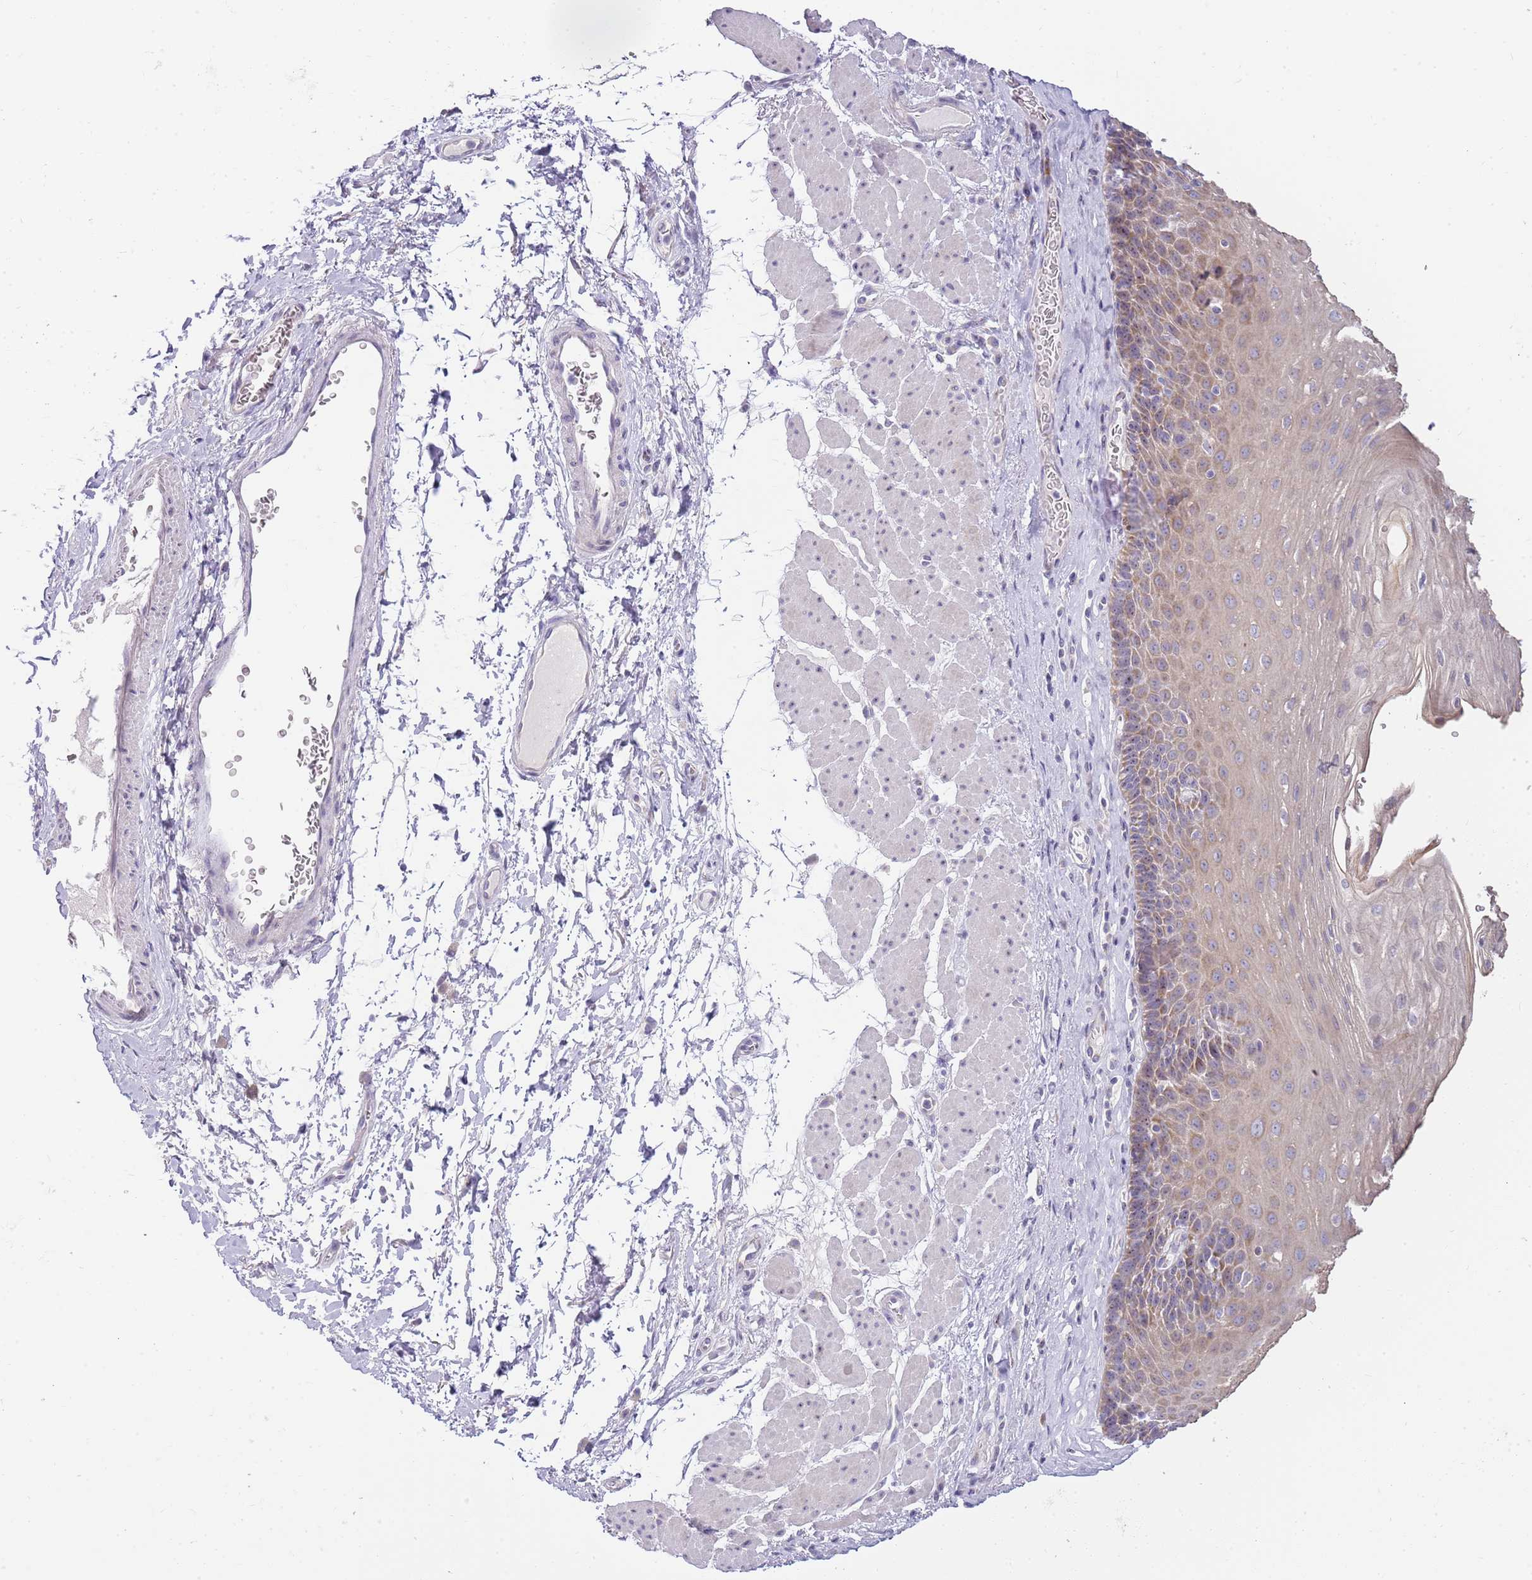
{"staining": {"intensity": "weak", "quantity": "25%-75%", "location": "cytoplasmic/membranous,nuclear"}, "tissue": "esophagus", "cell_type": "Squamous epithelial cells", "image_type": "normal", "snomed": [{"axis": "morphology", "description": "Normal tissue, NOS"}, {"axis": "topography", "description": "Esophagus"}], "caption": "DAB (3,3'-diaminobenzidine) immunohistochemical staining of normal human esophagus displays weak cytoplasmic/membranous,nuclear protein expression in approximately 25%-75% of squamous epithelial cells.", "gene": "DNAJA3", "patient": {"sex": "female", "age": 66}}